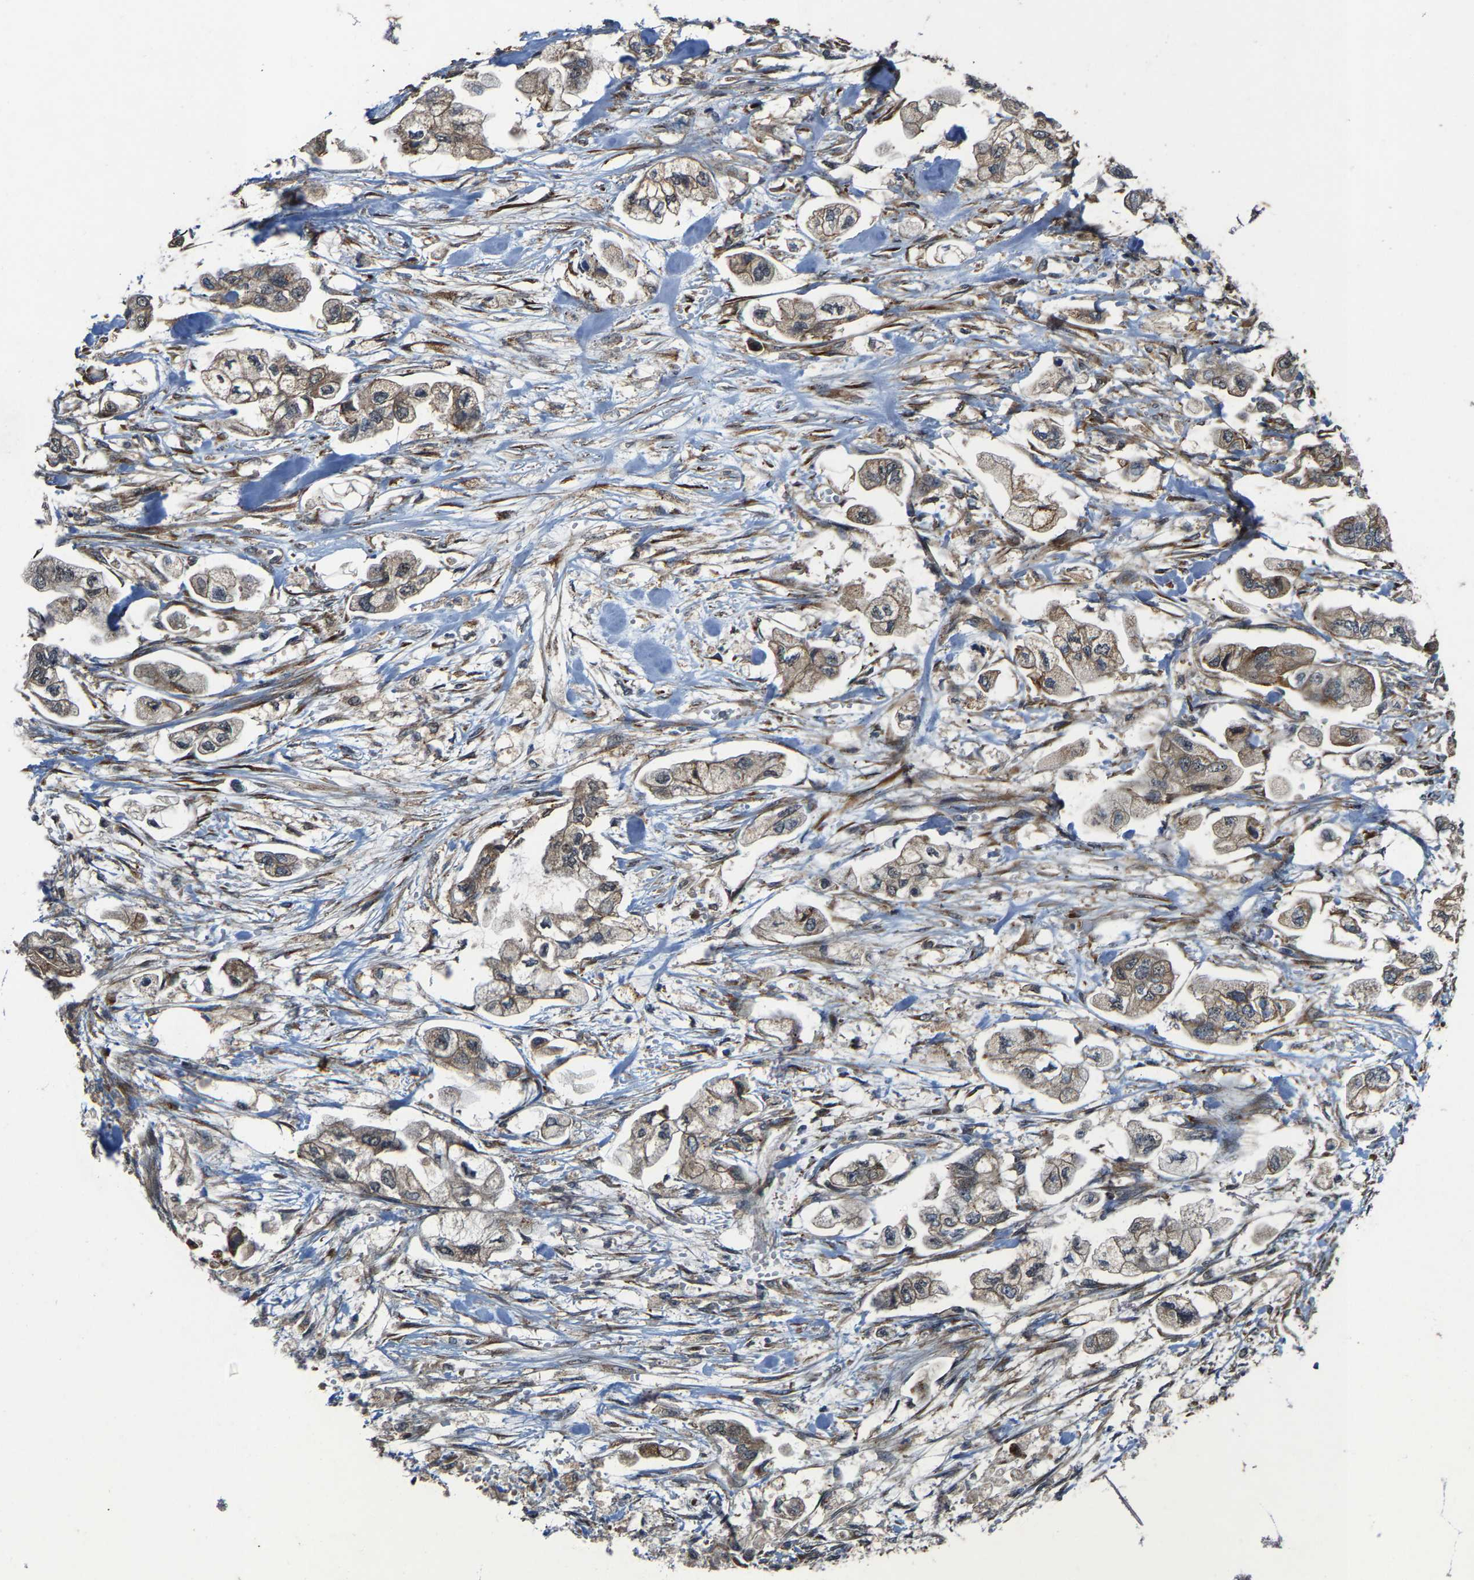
{"staining": {"intensity": "weak", "quantity": ">75%", "location": "cytoplasmic/membranous"}, "tissue": "stomach cancer", "cell_type": "Tumor cells", "image_type": "cancer", "snomed": [{"axis": "morphology", "description": "Normal tissue, NOS"}, {"axis": "morphology", "description": "Adenocarcinoma, NOS"}, {"axis": "topography", "description": "Stomach"}], "caption": "Immunohistochemistry (IHC) (DAB) staining of human stomach cancer demonstrates weak cytoplasmic/membranous protein expression in approximately >75% of tumor cells.", "gene": "LRRC72", "patient": {"sex": "male", "age": 62}}